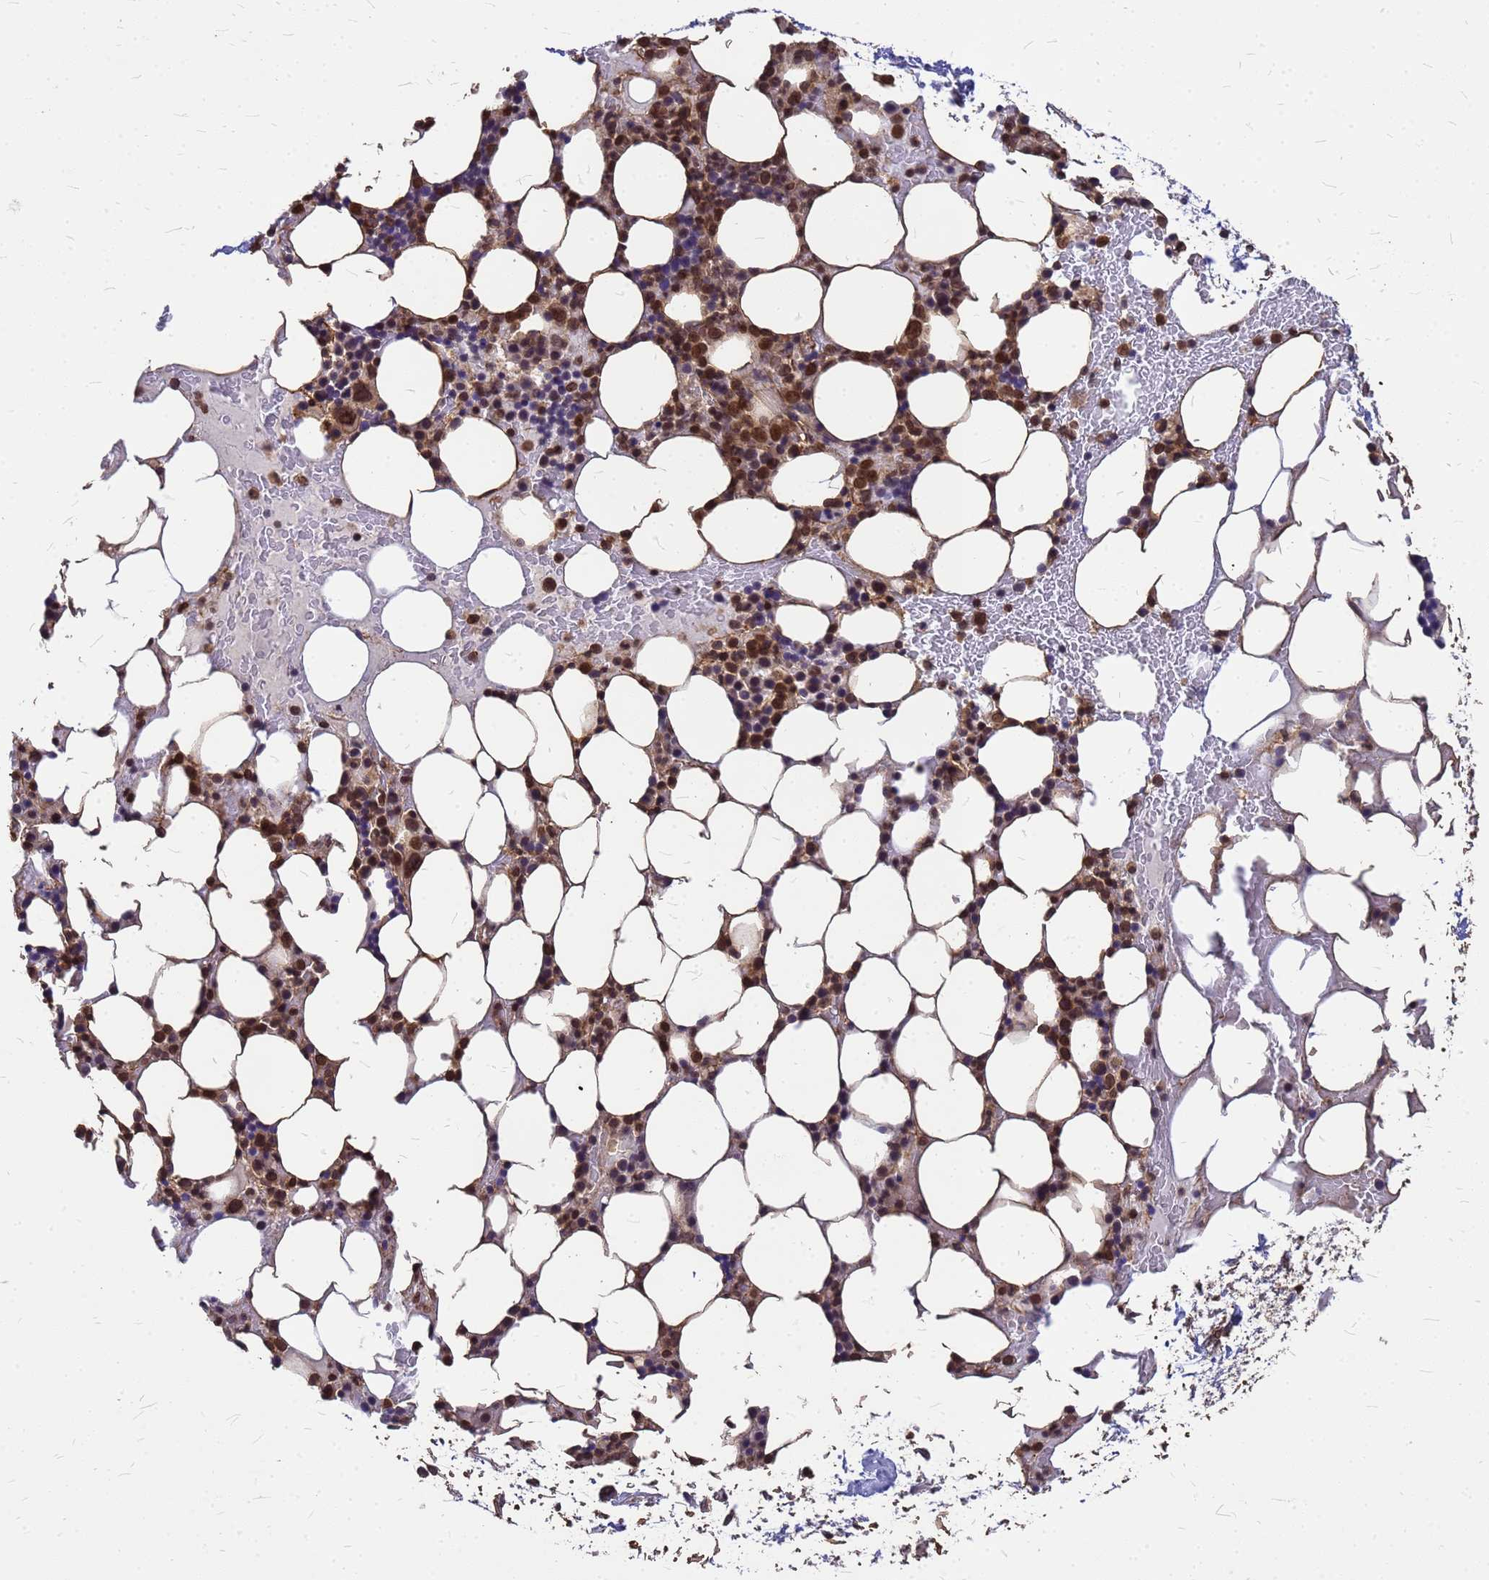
{"staining": {"intensity": "moderate", "quantity": "25%-75%", "location": "cytoplasmic/membranous,nuclear"}, "tissue": "bone marrow", "cell_type": "Hematopoietic cells", "image_type": "normal", "snomed": [{"axis": "morphology", "description": "Normal tissue, NOS"}, {"axis": "topography", "description": "Bone marrow"}], "caption": "Protein analysis of normal bone marrow reveals moderate cytoplasmic/membranous,nuclear expression in approximately 25%-75% of hematopoietic cells. The protein is shown in brown color, while the nuclei are stained blue.", "gene": "C1orf35", "patient": {"sex": "male", "age": 78}}